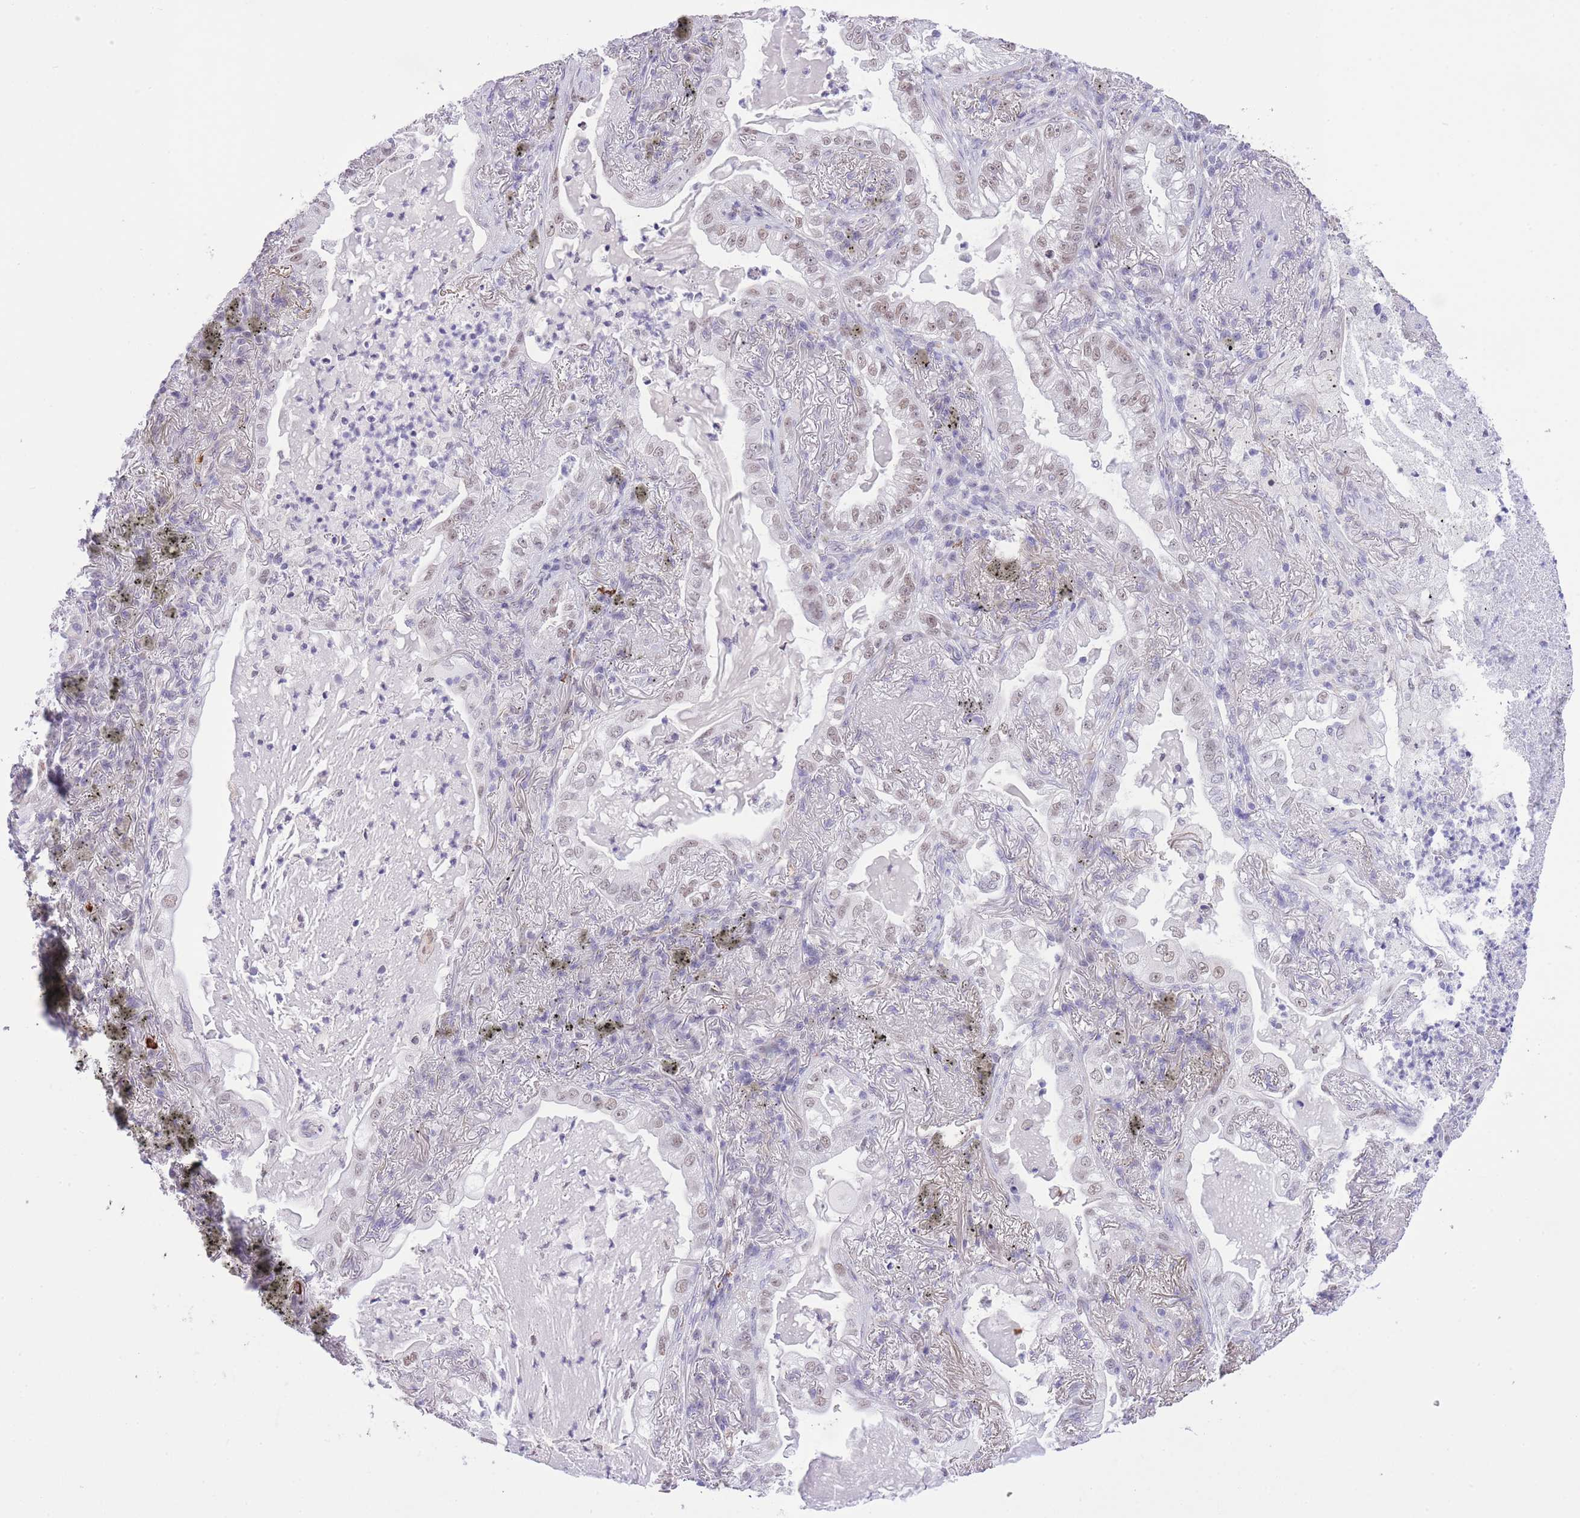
{"staining": {"intensity": "weak", "quantity": "25%-75%", "location": "nuclear"}, "tissue": "lung cancer", "cell_type": "Tumor cells", "image_type": "cancer", "snomed": [{"axis": "morphology", "description": "Adenocarcinoma, NOS"}, {"axis": "topography", "description": "Lung"}], "caption": "High-power microscopy captured an immunohistochemistry (IHC) micrograph of lung cancer (adenocarcinoma), revealing weak nuclear staining in about 25%-75% of tumor cells. The staining was performed using DAB, with brown indicating positive protein expression. Nuclei are stained blue with hematoxylin.", "gene": "MEIOSIN", "patient": {"sex": "female", "age": 73}}